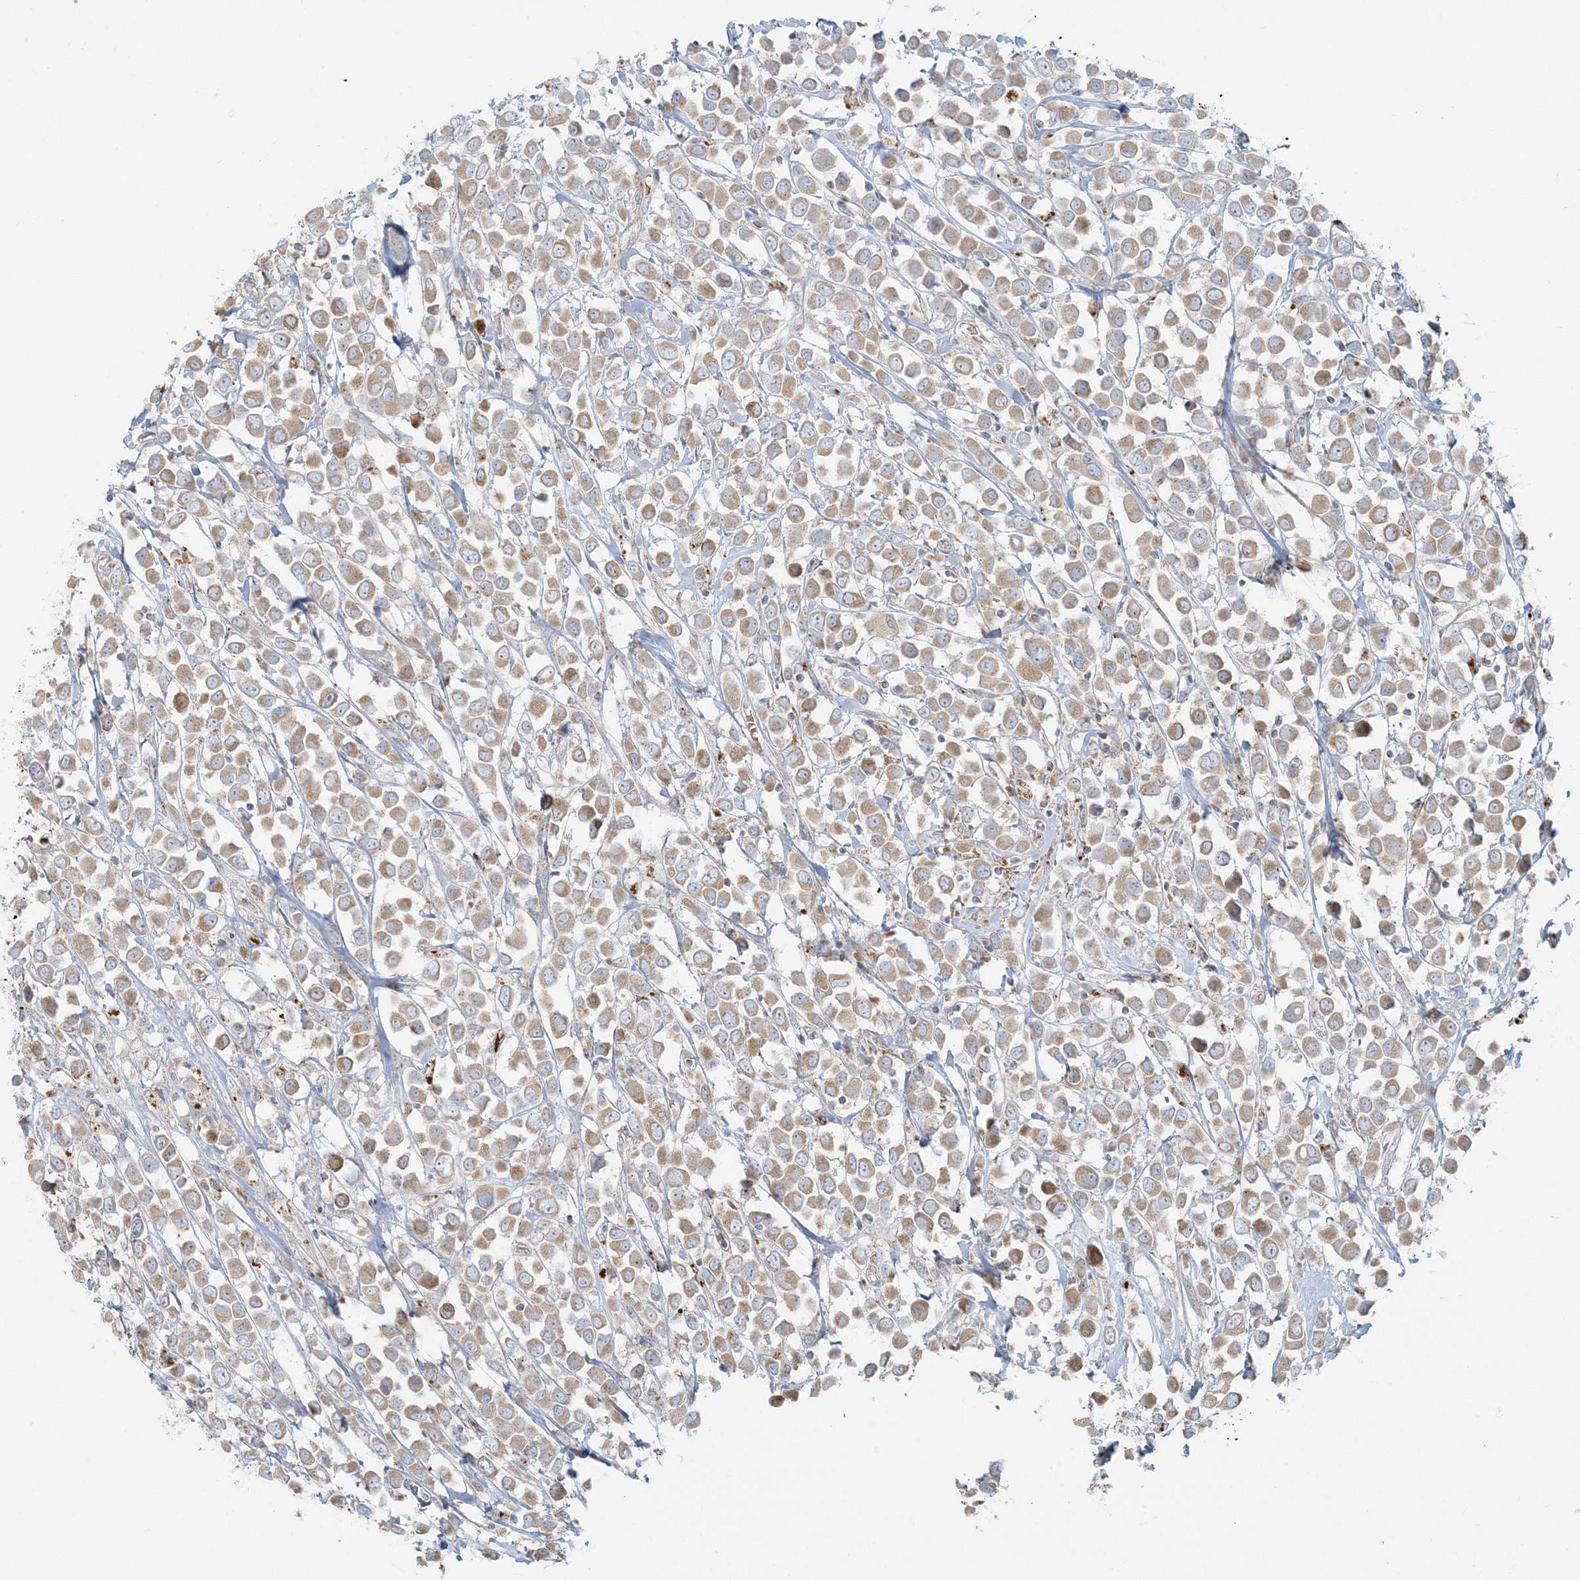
{"staining": {"intensity": "weak", "quantity": ">75%", "location": "cytoplasmic/membranous"}, "tissue": "breast cancer", "cell_type": "Tumor cells", "image_type": "cancer", "snomed": [{"axis": "morphology", "description": "Duct carcinoma"}, {"axis": "topography", "description": "Breast"}], "caption": "An image of human breast infiltrating ductal carcinoma stained for a protein exhibits weak cytoplasmic/membranous brown staining in tumor cells. (DAB = brown stain, brightfield microscopy at high magnification).", "gene": "PIK3R4", "patient": {"sex": "female", "age": 61}}